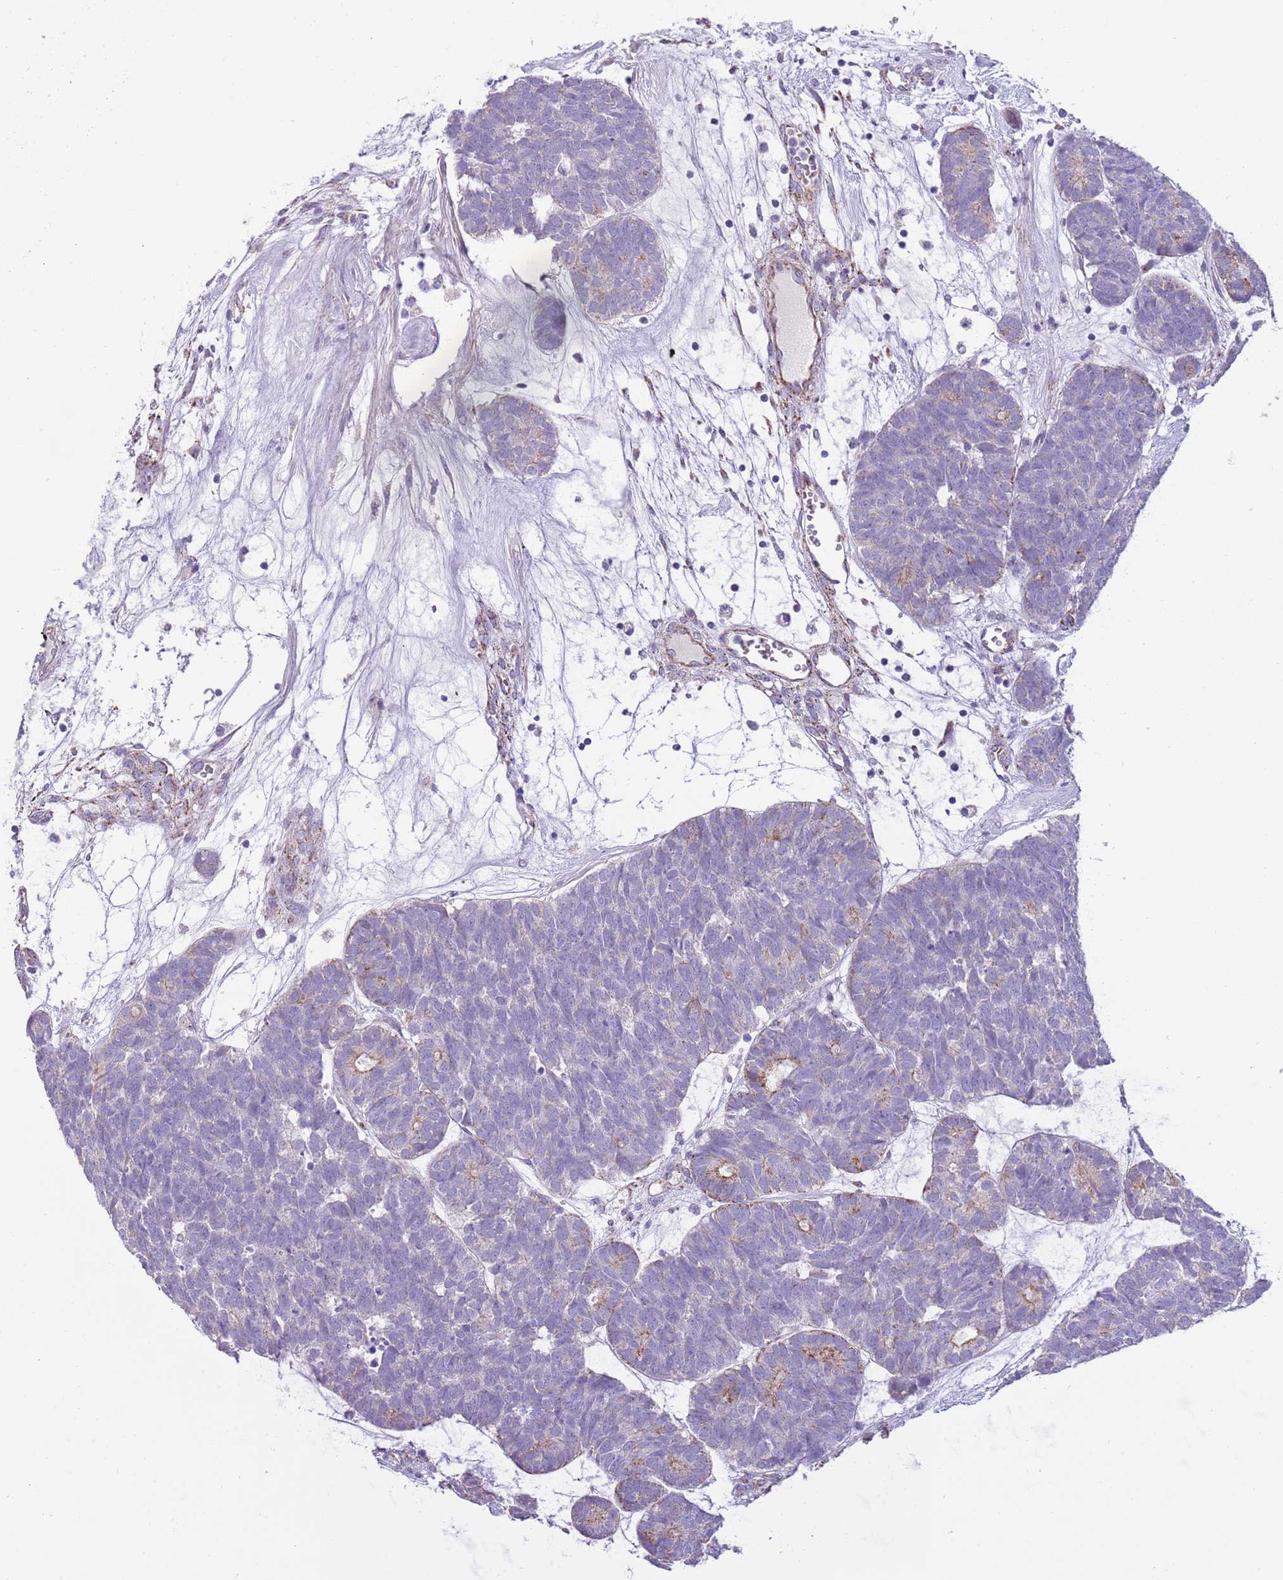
{"staining": {"intensity": "moderate", "quantity": "<25%", "location": "cytoplasmic/membranous"}, "tissue": "head and neck cancer", "cell_type": "Tumor cells", "image_type": "cancer", "snomed": [{"axis": "morphology", "description": "Adenocarcinoma, NOS"}, {"axis": "topography", "description": "Head-Neck"}], "caption": "Head and neck adenocarcinoma was stained to show a protein in brown. There is low levels of moderate cytoplasmic/membranous positivity in approximately <25% of tumor cells.", "gene": "RNF222", "patient": {"sex": "female", "age": 81}}